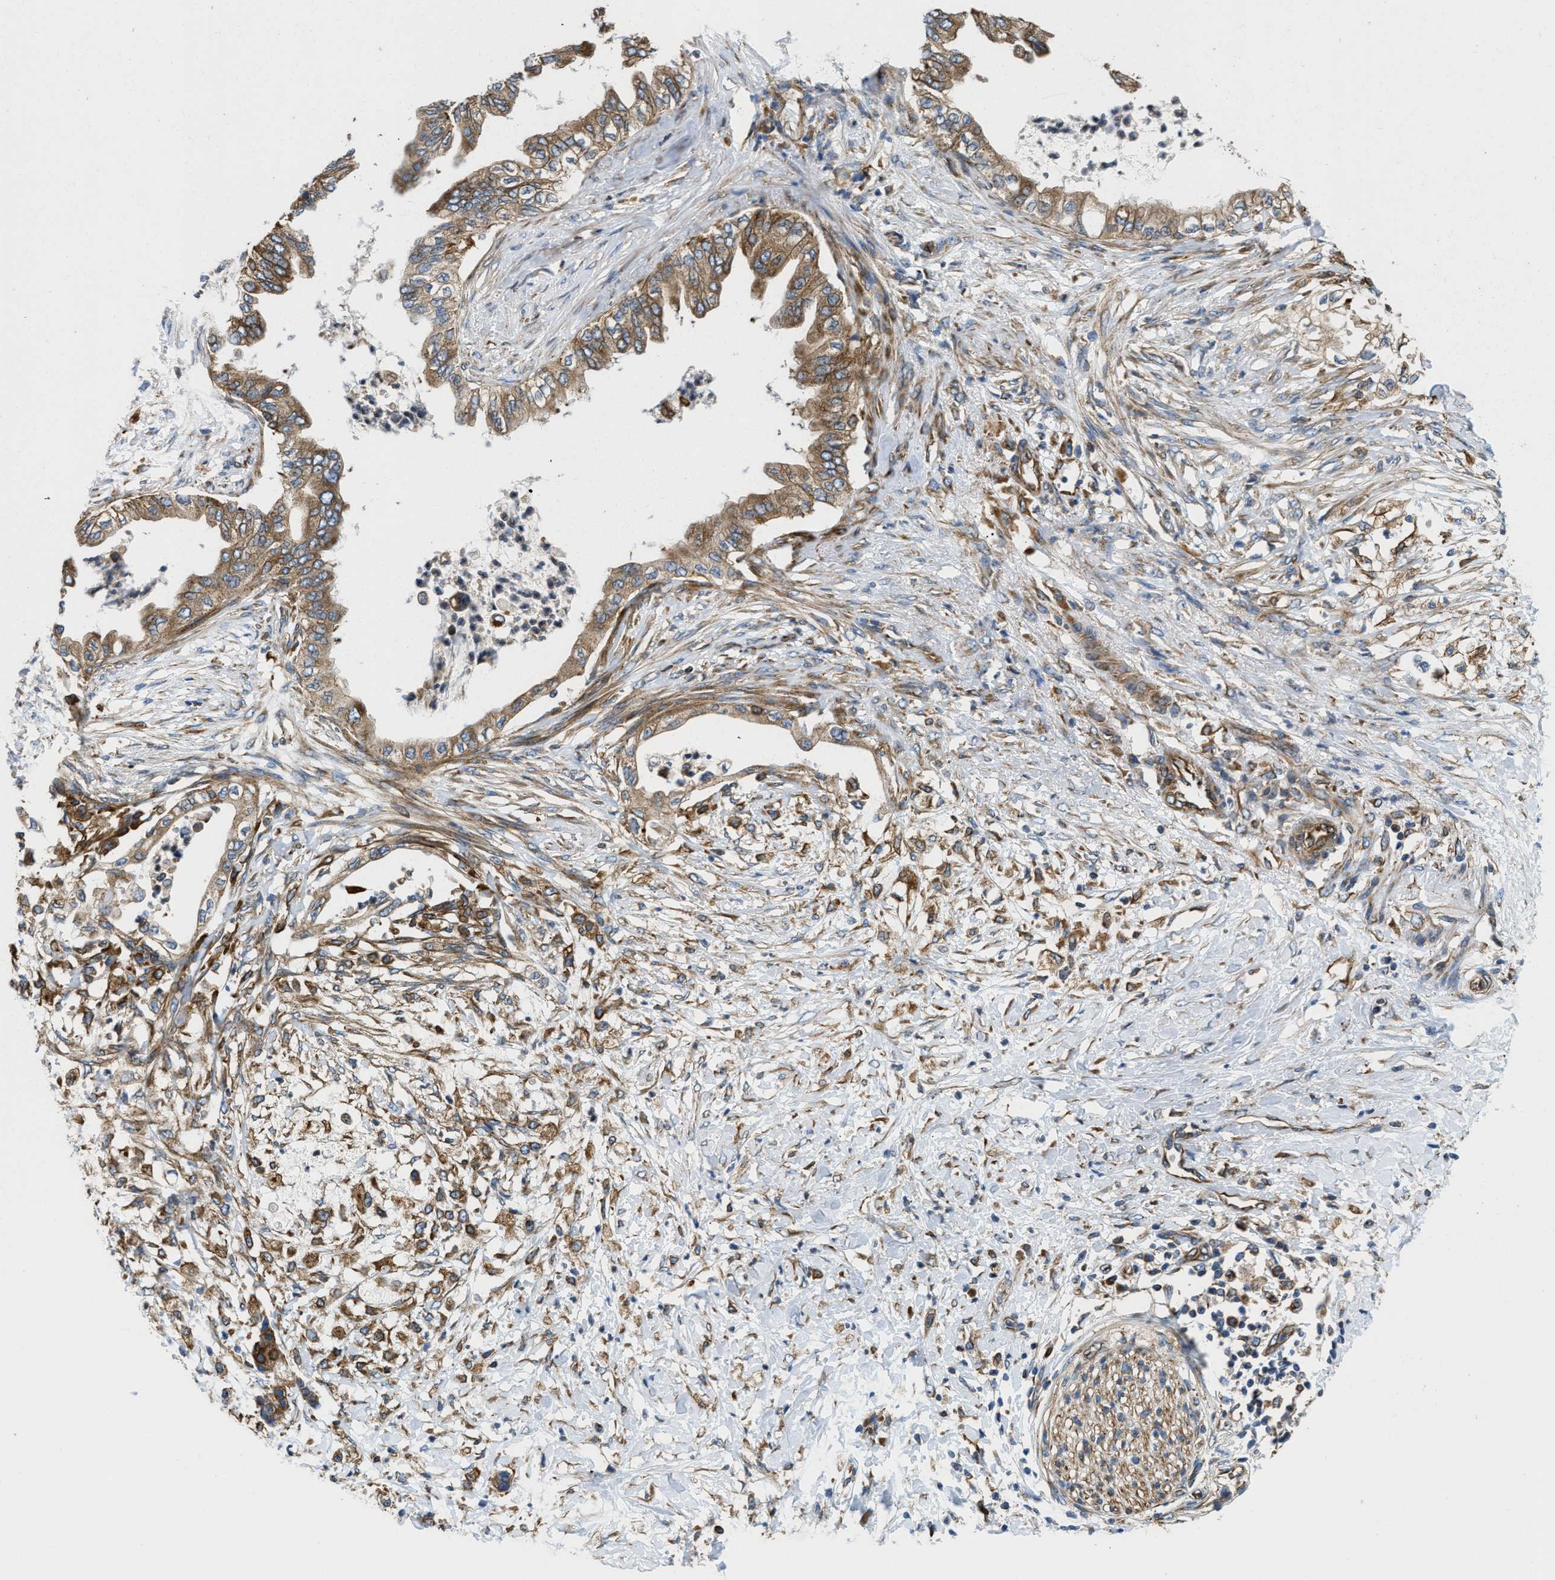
{"staining": {"intensity": "moderate", "quantity": ">75%", "location": "cytoplasmic/membranous"}, "tissue": "pancreatic cancer", "cell_type": "Tumor cells", "image_type": "cancer", "snomed": [{"axis": "morphology", "description": "Normal tissue, NOS"}, {"axis": "morphology", "description": "Adenocarcinoma, NOS"}, {"axis": "topography", "description": "Pancreas"}, {"axis": "topography", "description": "Duodenum"}], "caption": "Brown immunohistochemical staining in human pancreatic cancer reveals moderate cytoplasmic/membranous positivity in about >75% of tumor cells.", "gene": "HSD17B12", "patient": {"sex": "female", "age": 60}}